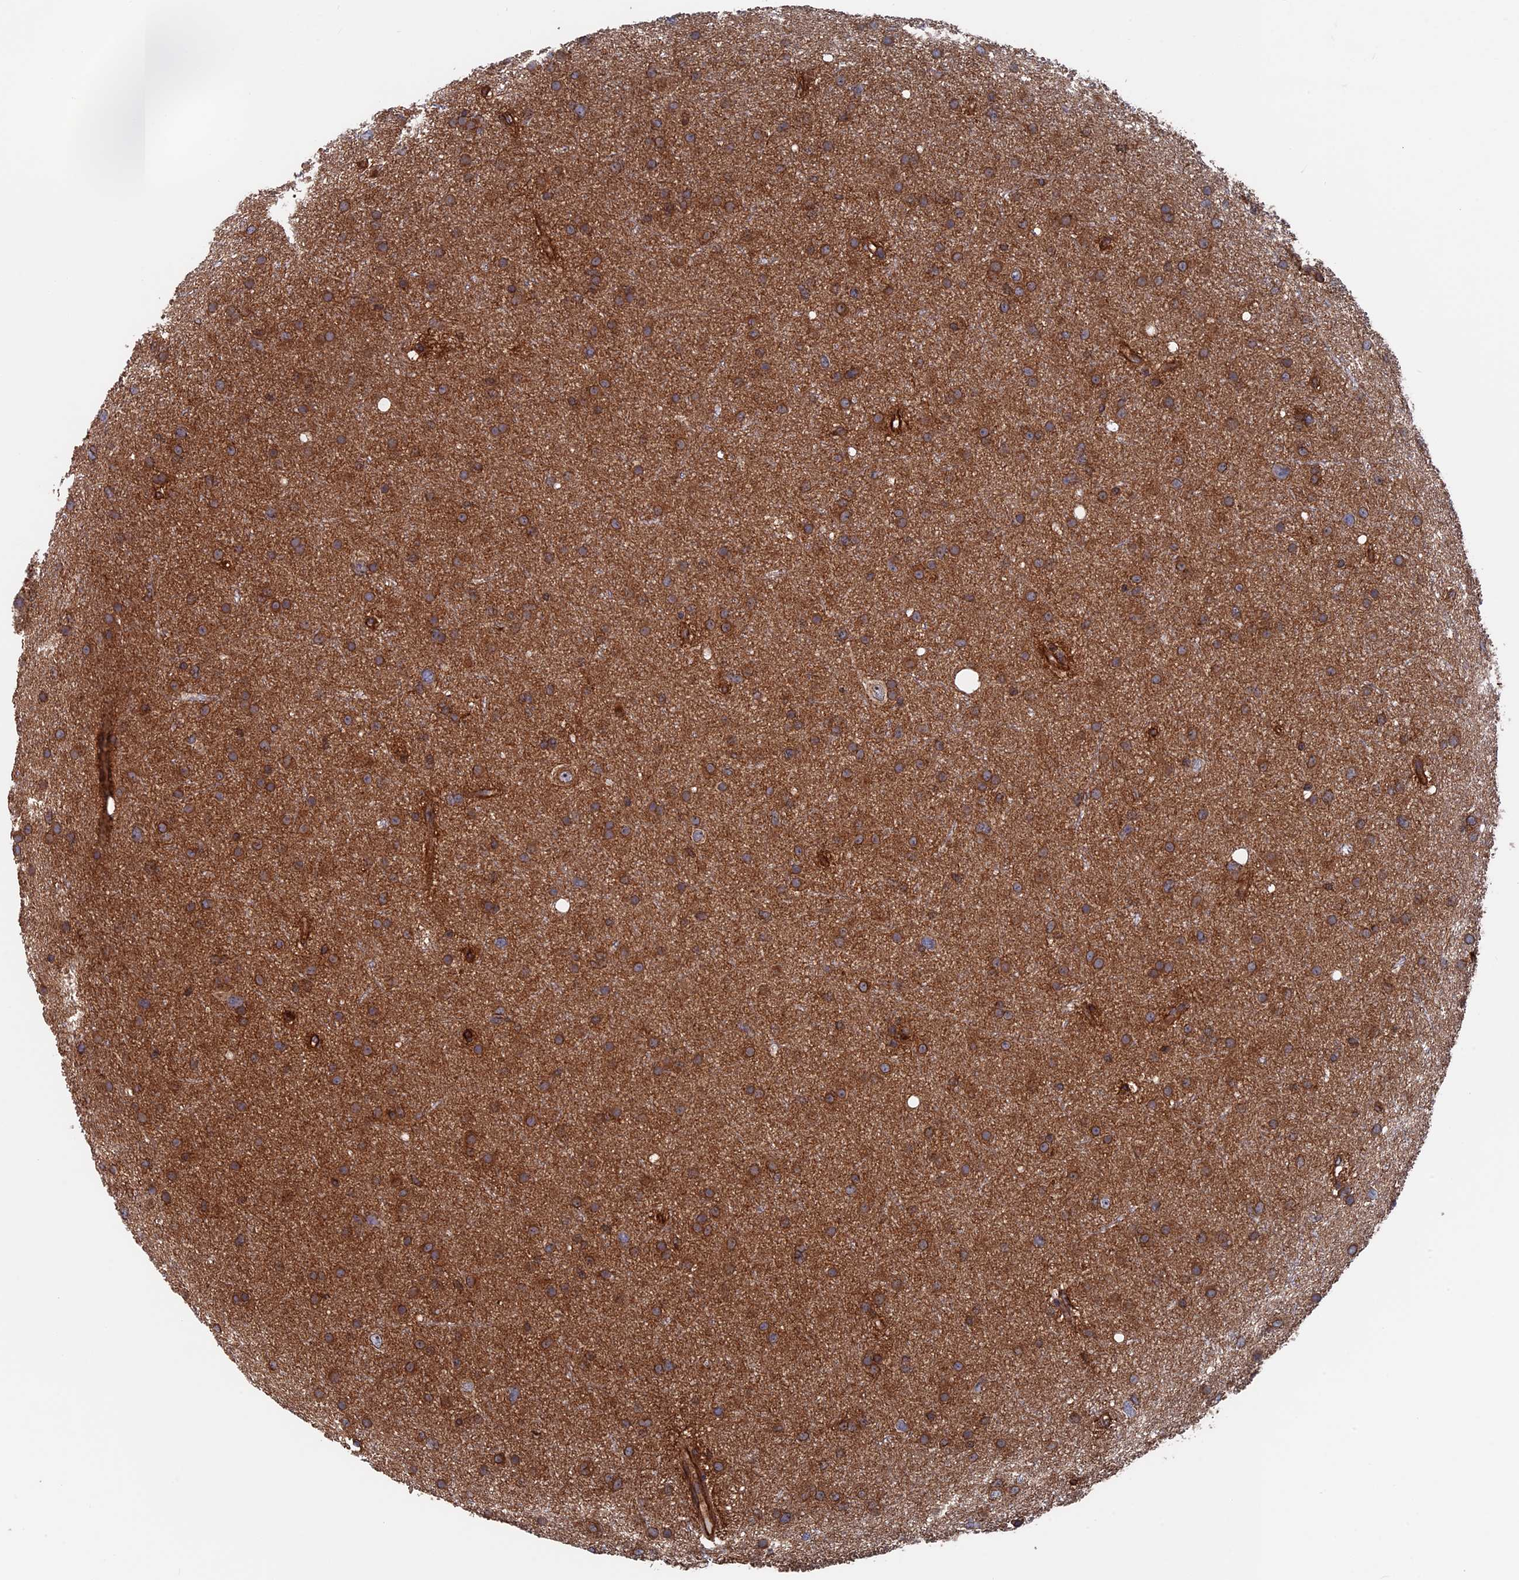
{"staining": {"intensity": "strong", "quantity": ">75%", "location": "cytoplasmic/membranous"}, "tissue": "glioma", "cell_type": "Tumor cells", "image_type": "cancer", "snomed": [{"axis": "morphology", "description": "Glioma, malignant, Low grade"}, {"axis": "topography", "description": "Cerebral cortex"}], "caption": "Tumor cells exhibit high levels of strong cytoplasmic/membranous positivity in about >75% of cells in glioma.", "gene": "RPUSD1", "patient": {"sex": "female", "age": 39}}